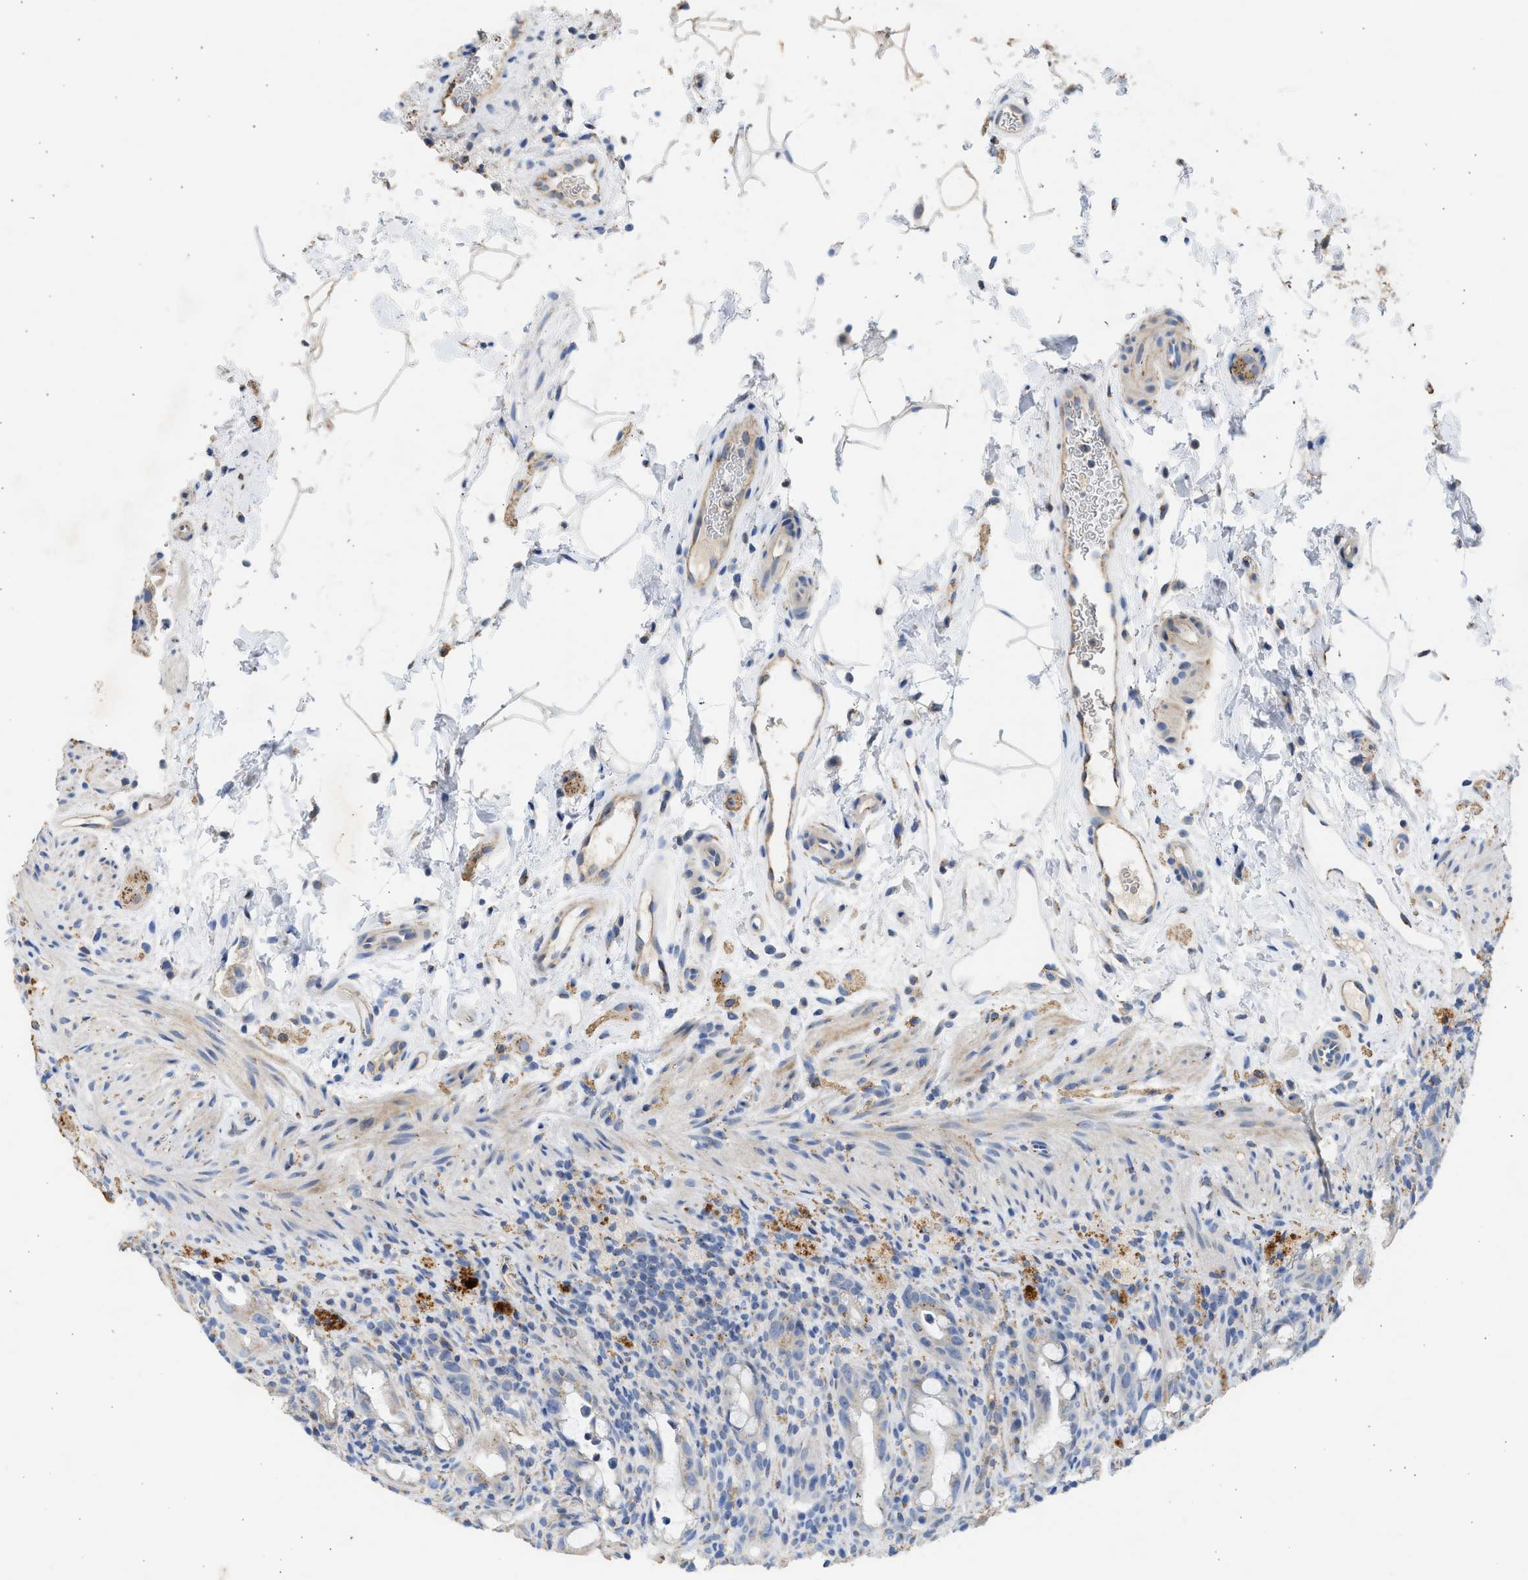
{"staining": {"intensity": "moderate", "quantity": "25%-75%", "location": "cytoplasmic/membranous"}, "tissue": "rectum", "cell_type": "Glandular cells", "image_type": "normal", "snomed": [{"axis": "morphology", "description": "Normal tissue, NOS"}, {"axis": "topography", "description": "Rectum"}], "caption": "This image reveals IHC staining of normal human rectum, with medium moderate cytoplasmic/membranous staining in about 25%-75% of glandular cells.", "gene": "IPO8", "patient": {"sex": "male", "age": 44}}